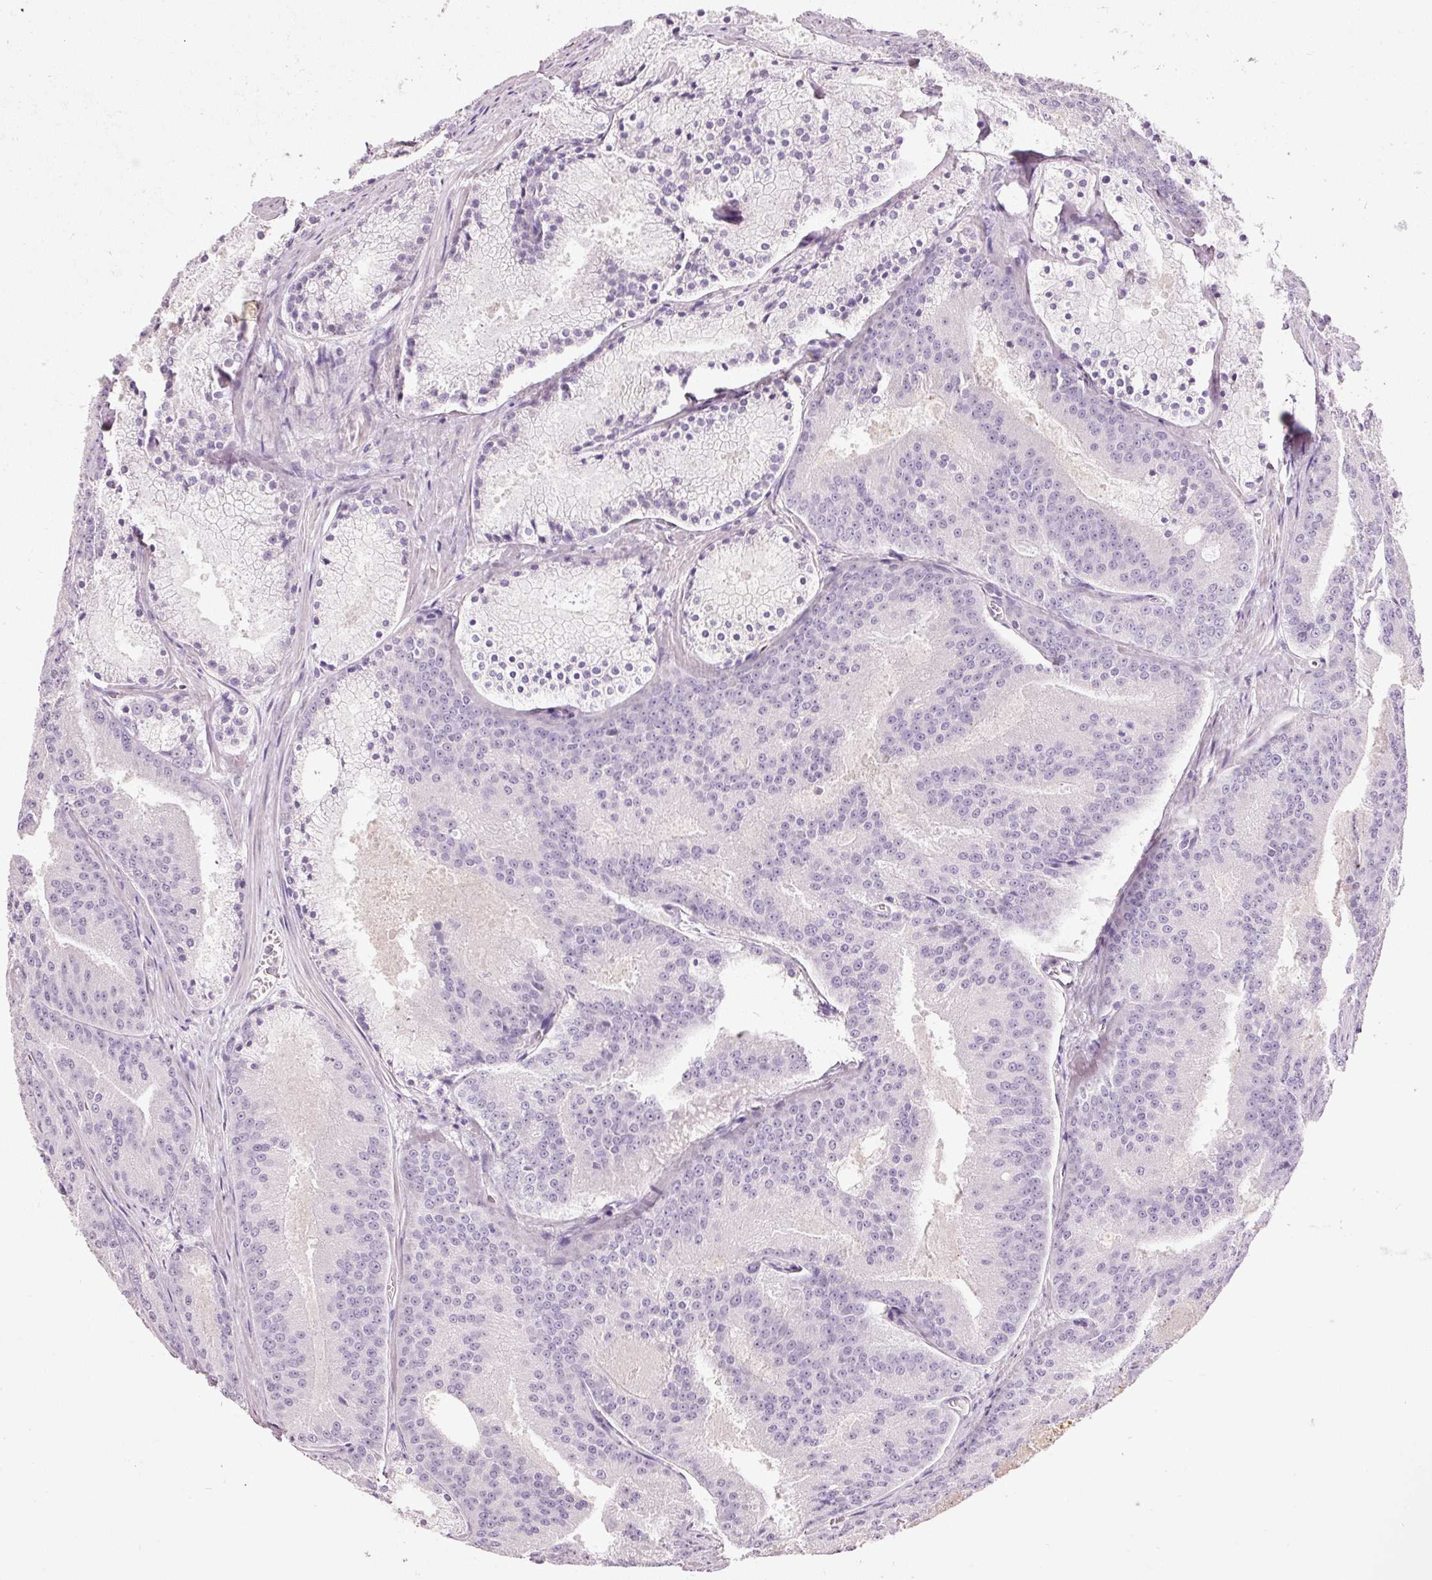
{"staining": {"intensity": "negative", "quantity": "none", "location": "none"}, "tissue": "prostate cancer", "cell_type": "Tumor cells", "image_type": "cancer", "snomed": [{"axis": "morphology", "description": "Adenocarcinoma, High grade"}, {"axis": "topography", "description": "Prostate"}], "caption": "An IHC photomicrograph of prostate high-grade adenocarcinoma is shown. There is no staining in tumor cells of prostate high-grade adenocarcinoma.", "gene": "MUC5AC", "patient": {"sex": "male", "age": 61}}